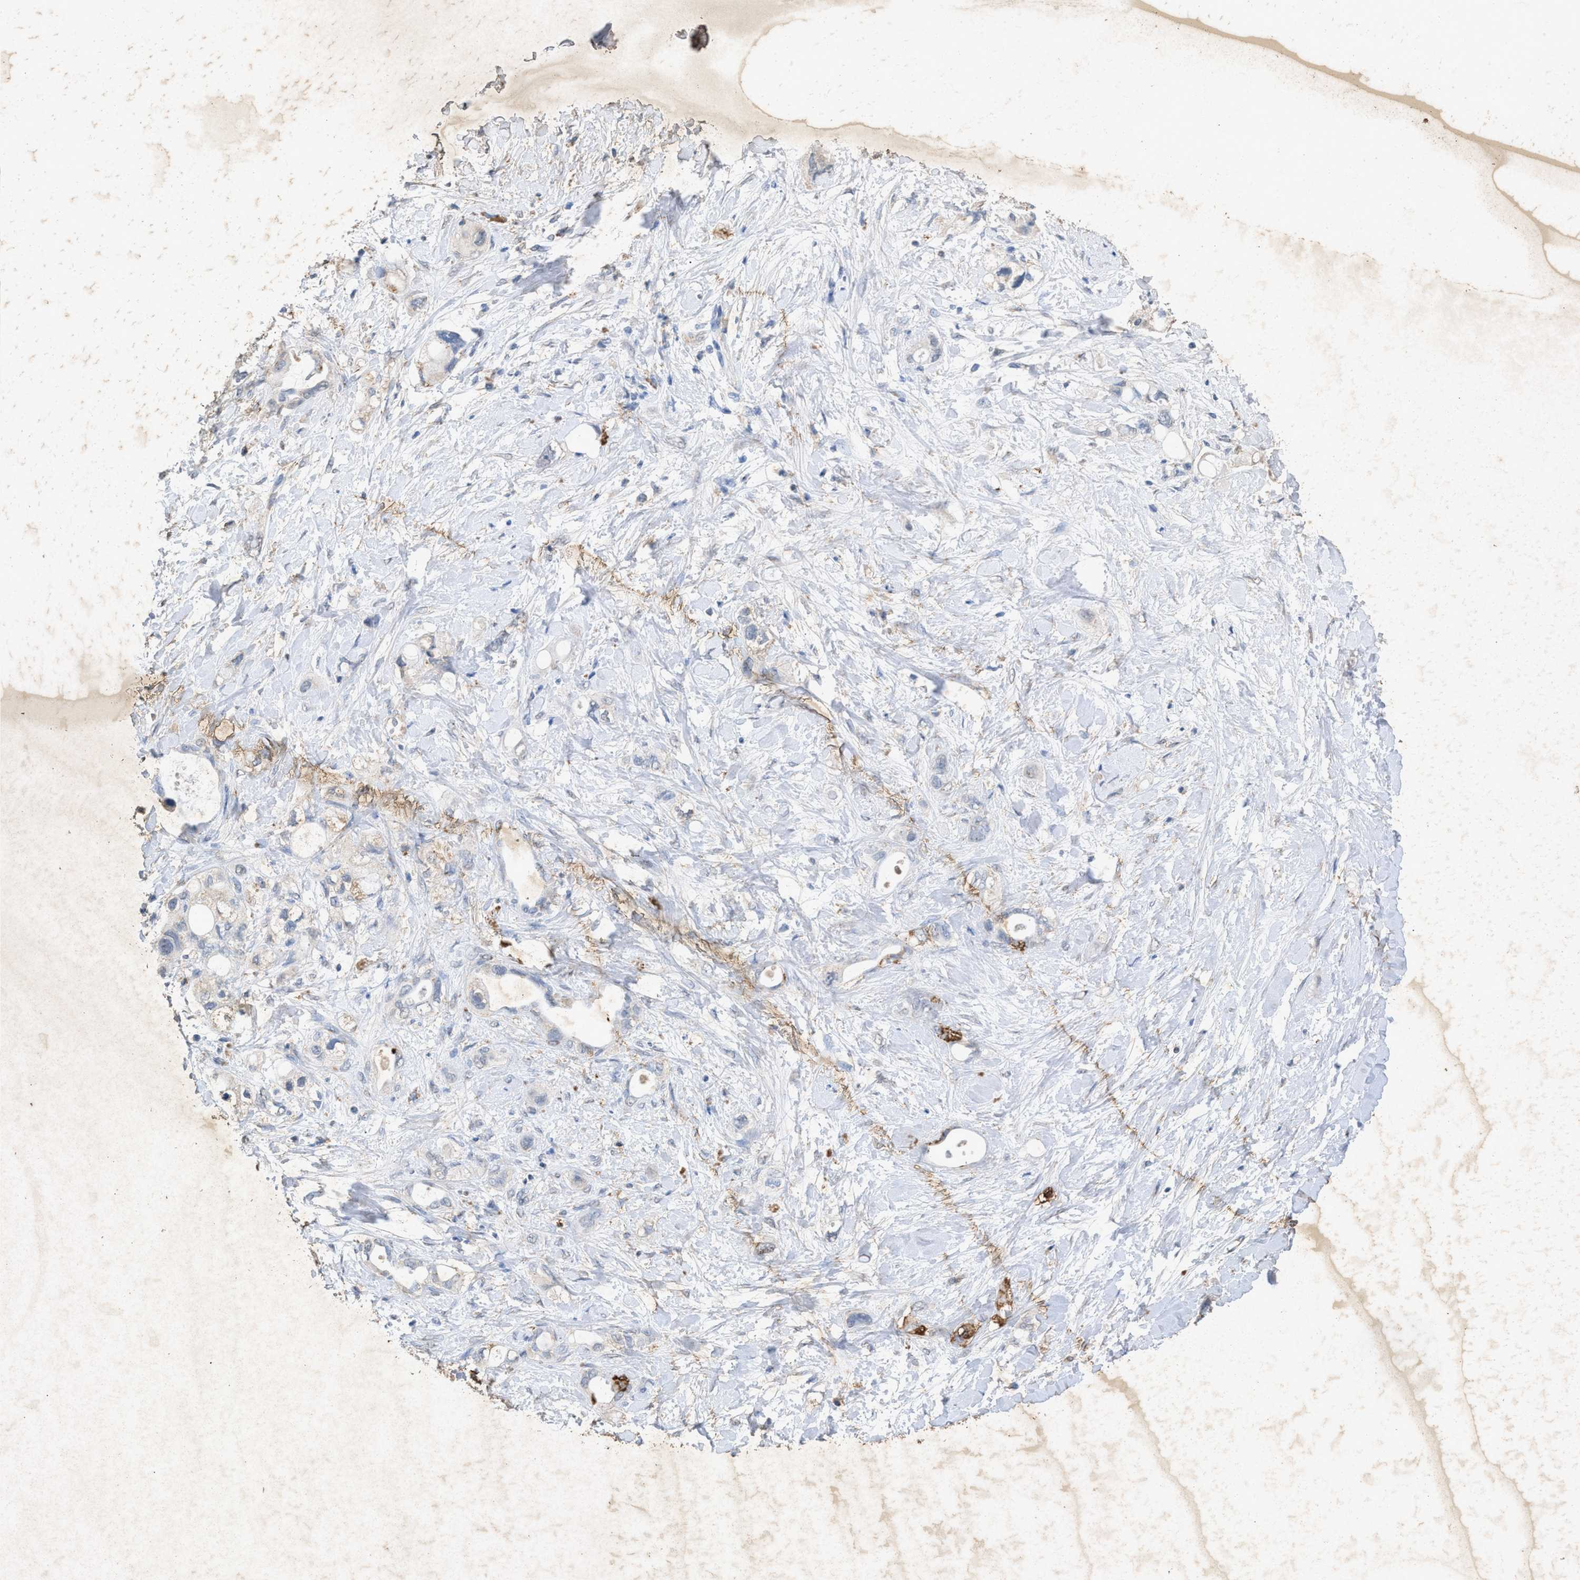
{"staining": {"intensity": "negative", "quantity": "none", "location": "none"}, "tissue": "pancreatic cancer", "cell_type": "Tumor cells", "image_type": "cancer", "snomed": [{"axis": "morphology", "description": "Adenocarcinoma, NOS"}, {"axis": "topography", "description": "Pancreas"}], "caption": "An immunohistochemistry image of pancreatic cancer (adenocarcinoma) is shown. There is no staining in tumor cells of pancreatic cancer (adenocarcinoma). (DAB (3,3'-diaminobenzidine) immunohistochemistry visualized using brightfield microscopy, high magnification).", "gene": "LTB4R2", "patient": {"sex": "female", "age": 56}}